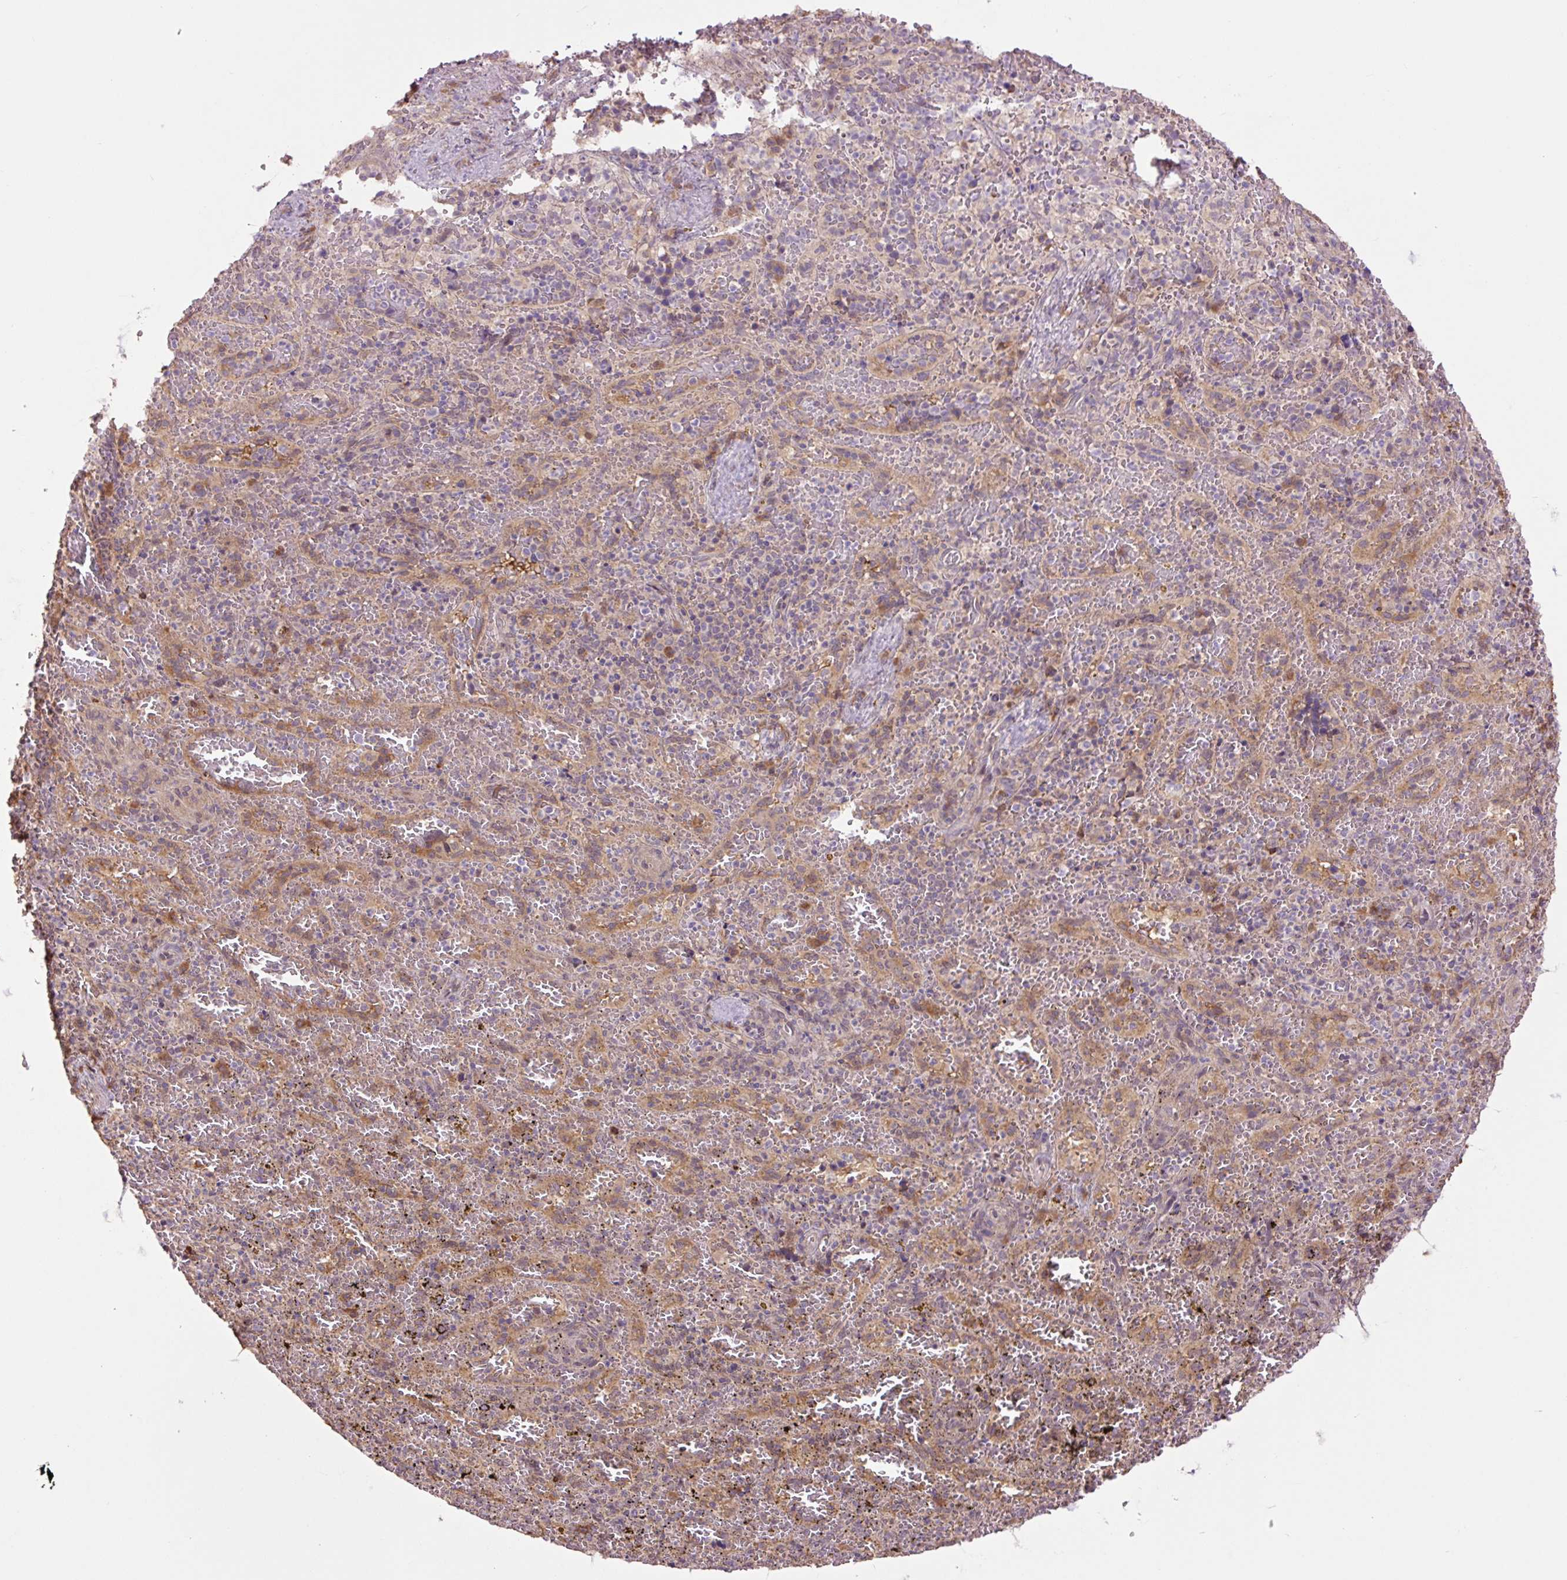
{"staining": {"intensity": "weak", "quantity": "<25%", "location": "cytoplasmic/membranous"}, "tissue": "spleen", "cell_type": "Cells in red pulp", "image_type": "normal", "snomed": [{"axis": "morphology", "description": "Normal tissue, NOS"}, {"axis": "topography", "description": "Spleen"}], "caption": "This histopathology image is of unremarkable spleen stained with immunohistochemistry to label a protein in brown with the nuclei are counter-stained blue. There is no positivity in cells in red pulp.", "gene": "TPT1", "patient": {"sex": "female", "age": 50}}